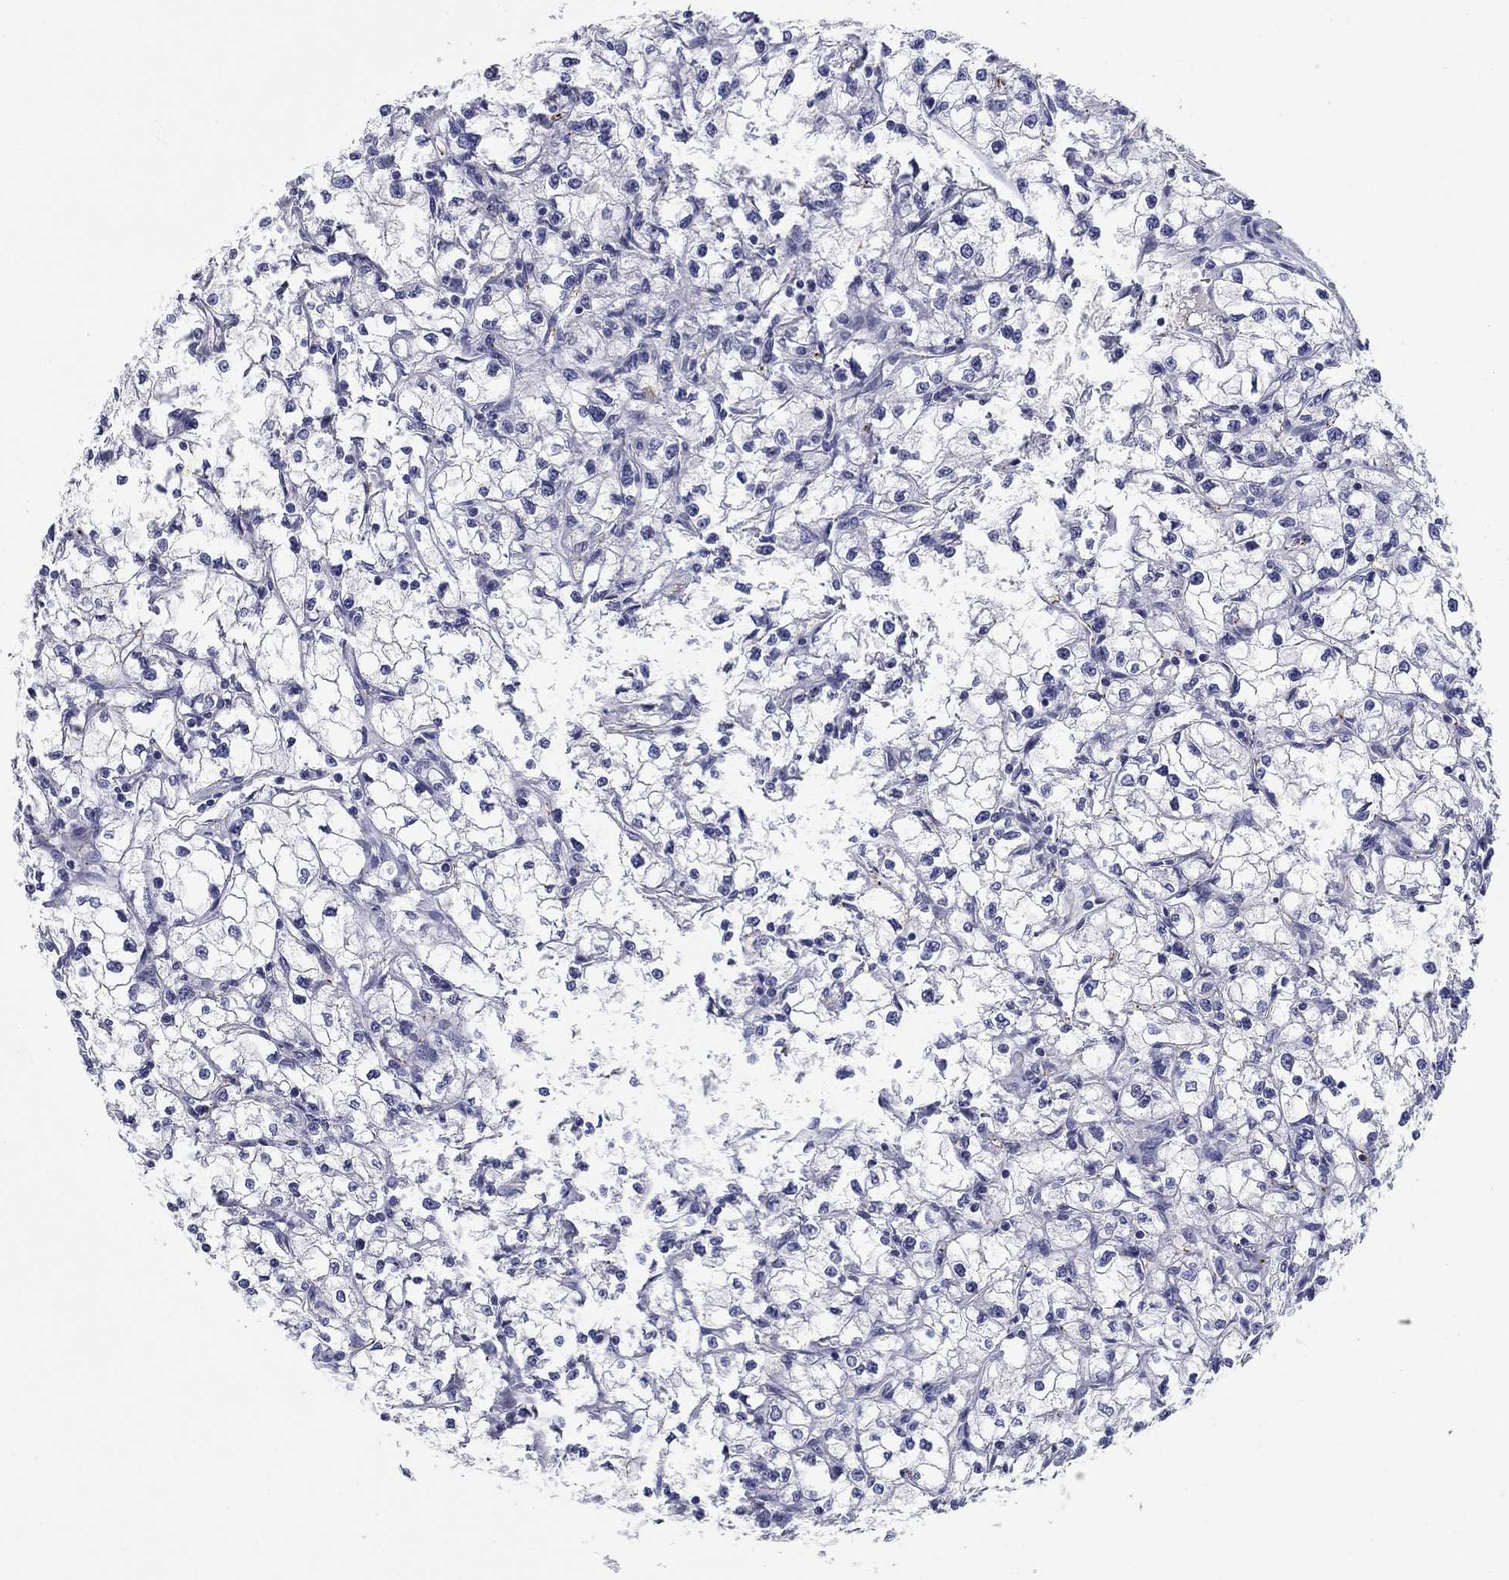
{"staining": {"intensity": "negative", "quantity": "none", "location": "none"}, "tissue": "renal cancer", "cell_type": "Tumor cells", "image_type": "cancer", "snomed": [{"axis": "morphology", "description": "Adenocarcinoma, NOS"}, {"axis": "topography", "description": "Kidney"}], "caption": "Histopathology image shows no significant protein positivity in tumor cells of renal cancer (adenocarcinoma).", "gene": "KCNH1", "patient": {"sex": "male", "age": 67}}